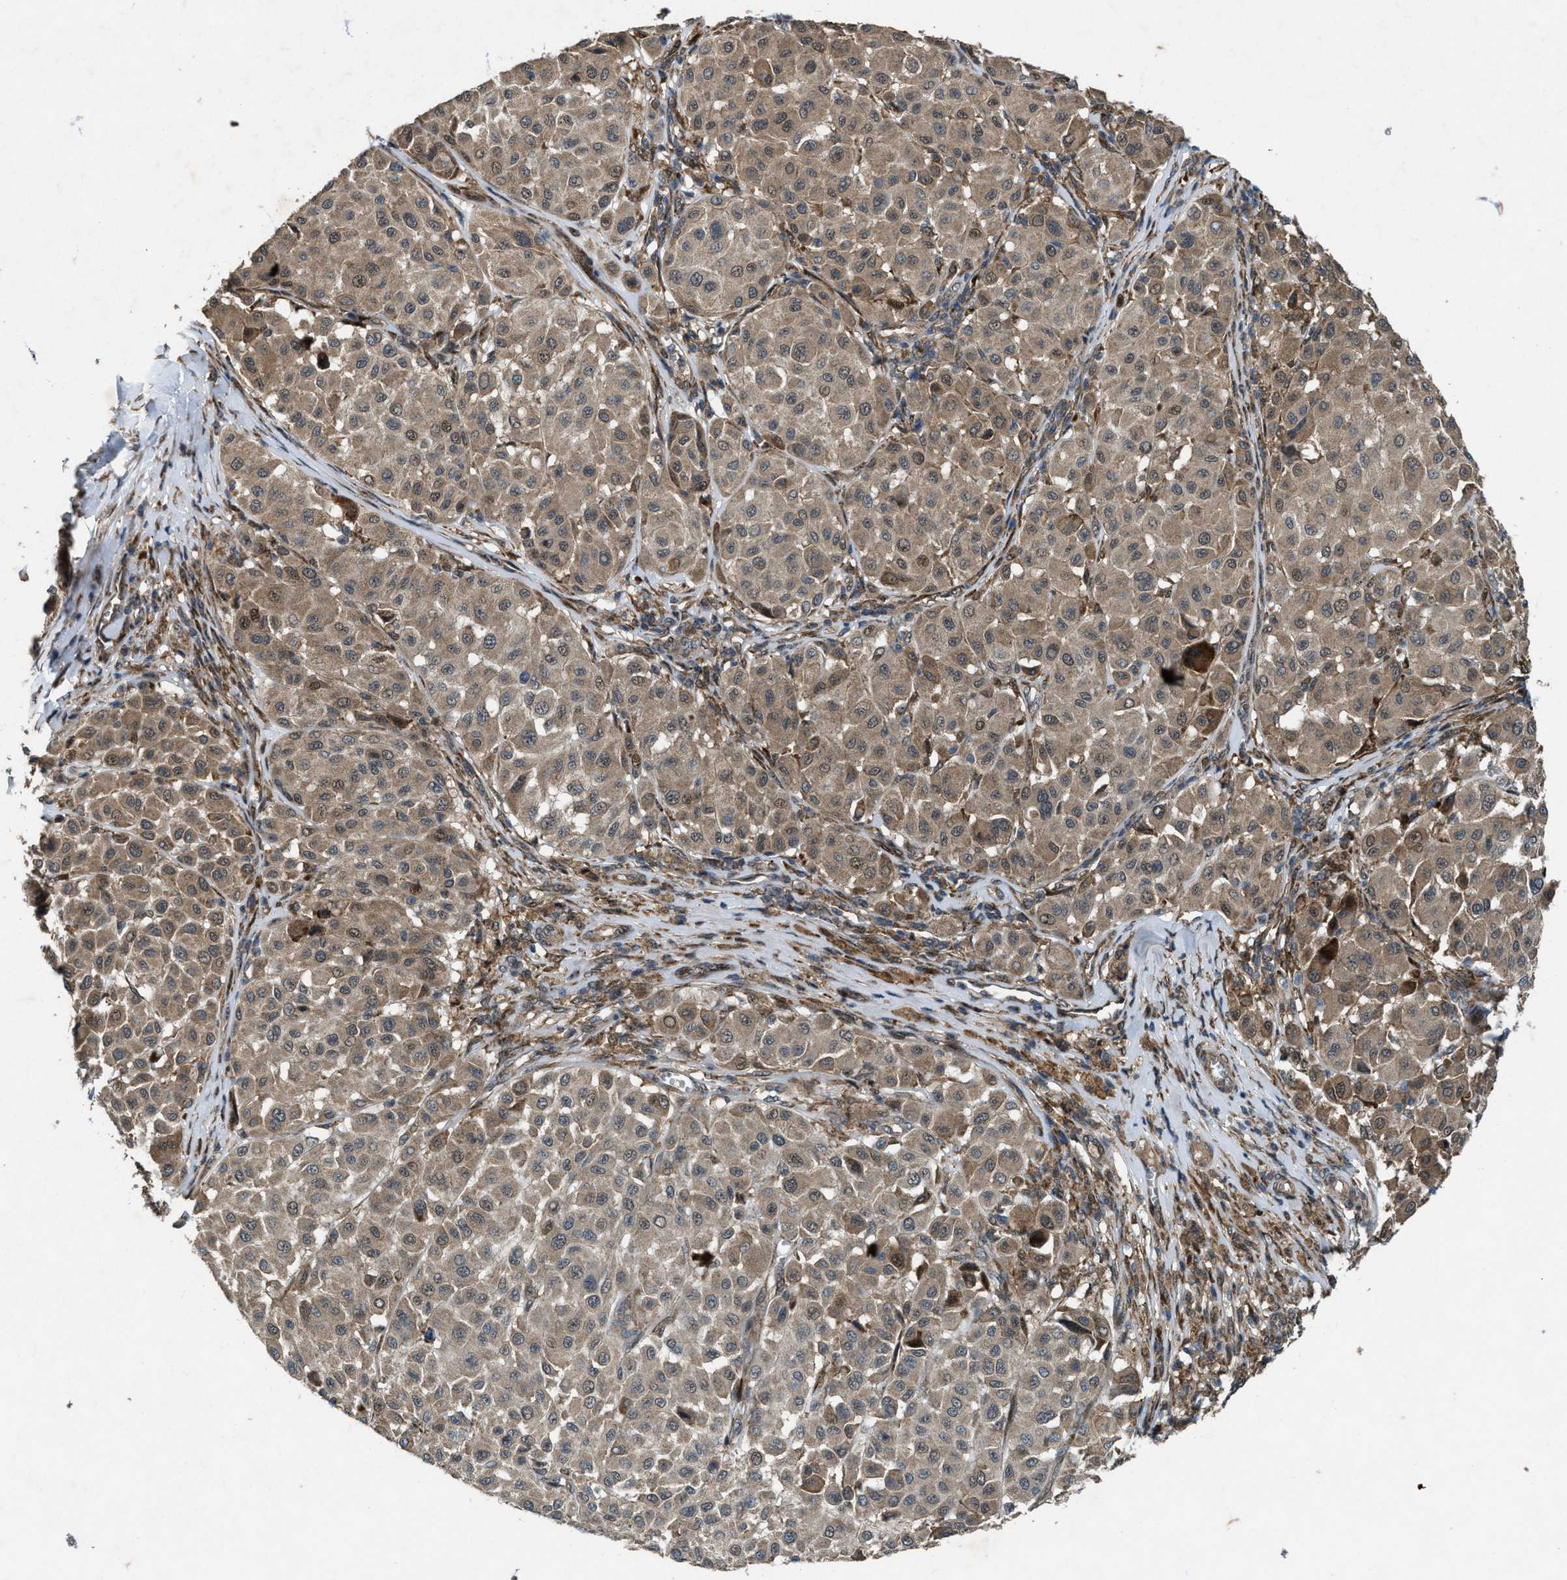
{"staining": {"intensity": "weak", "quantity": ">75%", "location": "cytoplasmic/membranous"}, "tissue": "melanoma", "cell_type": "Tumor cells", "image_type": "cancer", "snomed": [{"axis": "morphology", "description": "Malignant melanoma, Metastatic site"}, {"axis": "topography", "description": "Soft tissue"}], "caption": "Melanoma stained with a protein marker shows weak staining in tumor cells.", "gene": "LRRC72", "patient": {"sex": "male", "age": 41}}